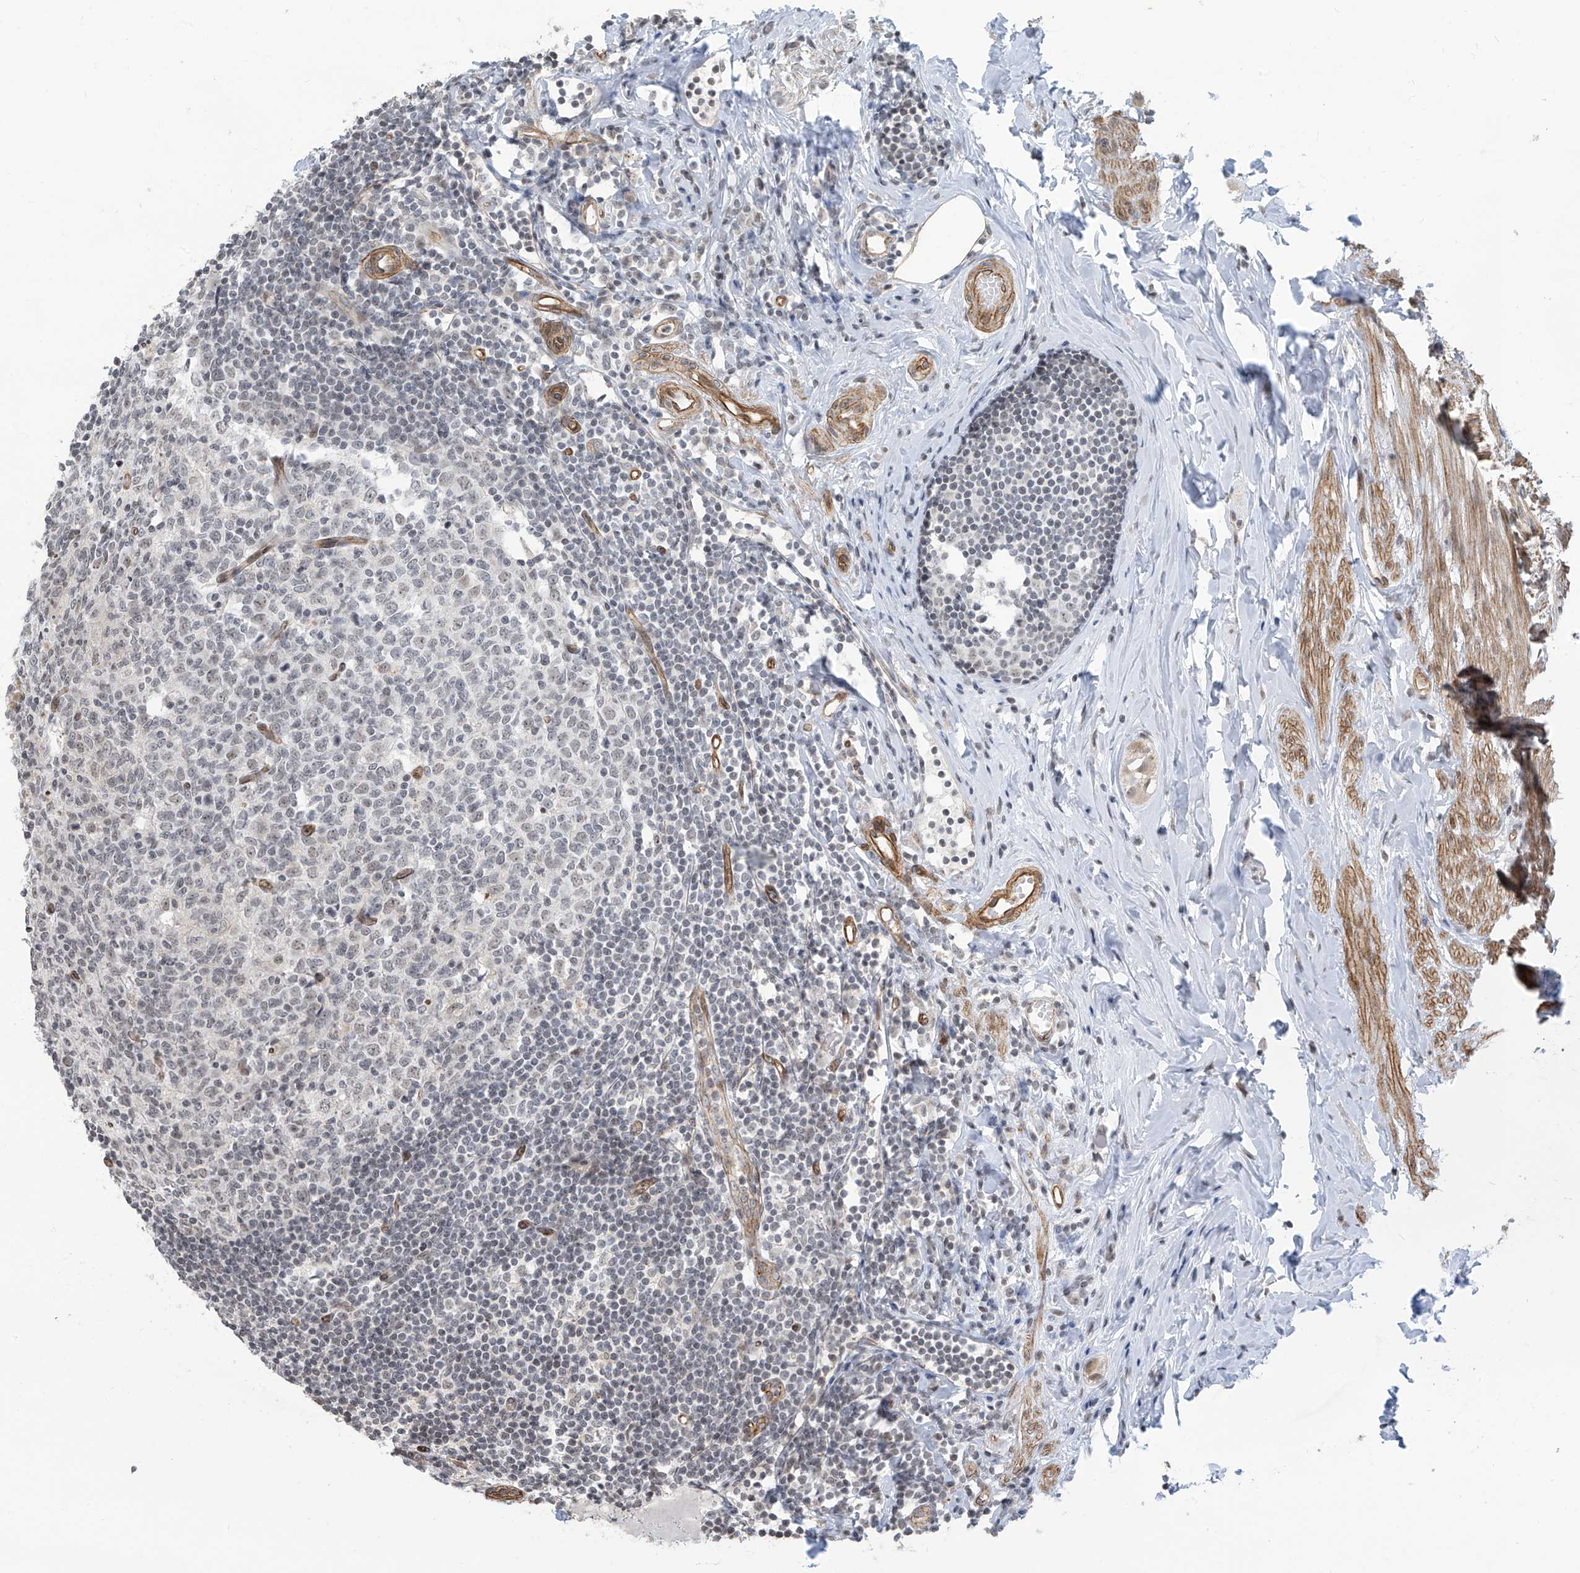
{"staining": {"intensity": "negative", "quantity": "none", "location": "none"}, "tissue": "appendix", "cell_type": "Glandular cells", "image_type": "normal", "snomed": [{"axis": "morphology", "description": "Normal tissue, NOS"}, {"axis": "topography", "description": "Appendix"}], "caption": "Glandular cells show no significant protein positivity in normal appendix.", "gene": "METAP1D", "patient": {"sex": "female", "age": 54}}